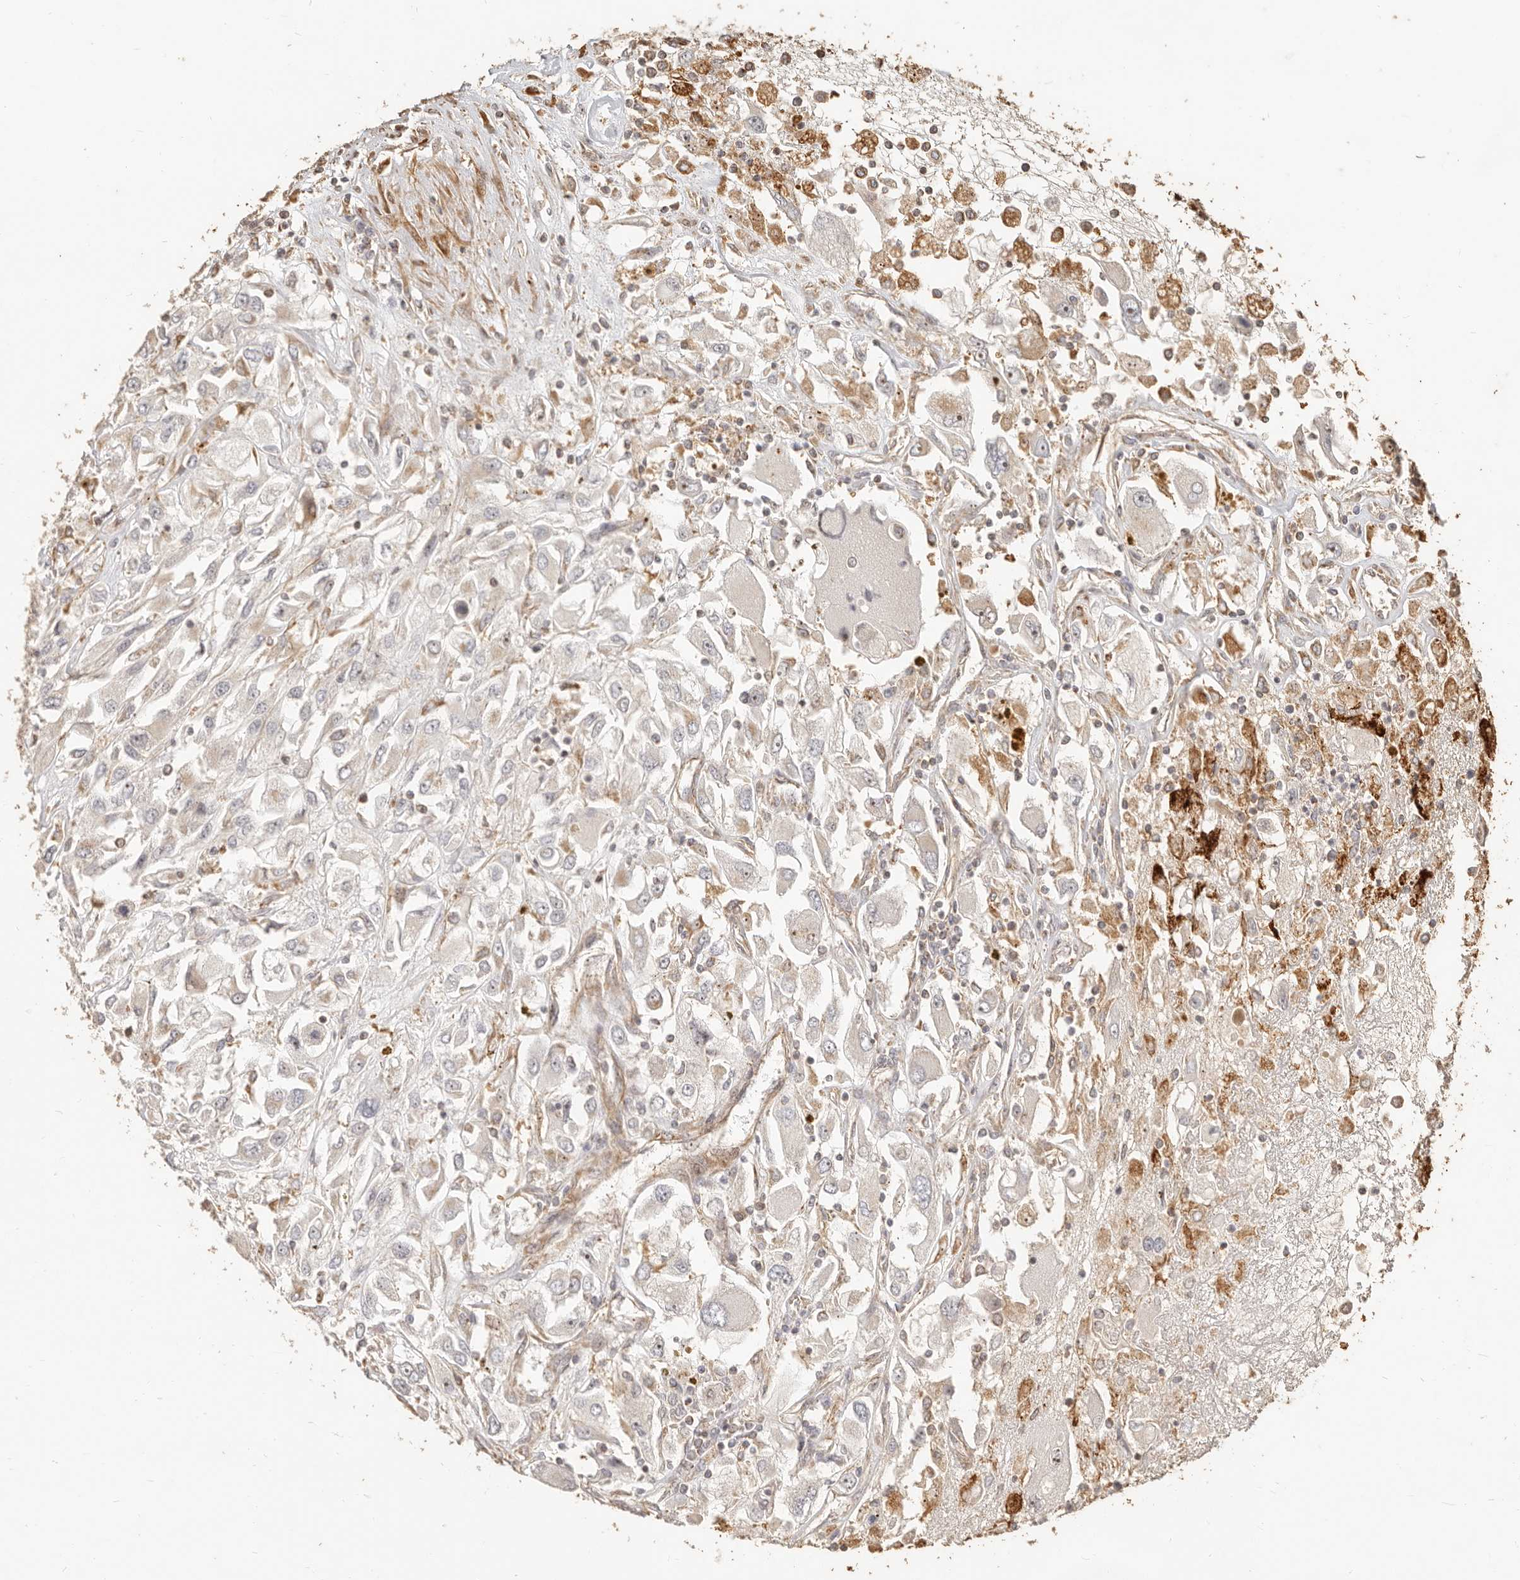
{"staining": {"intensity": "negative", "quantity": "none", "location": "none"}, "tissue": "renal cancer", "cell_type": "Tumor cells", "image_type": "cancer", "snomed": [{"axis": "morphology", "description": "Adenocarcinoma, NOS"}, {"axis": "topography", "description": "Kidney"}], "caption": "Immunohistochemistry histopathology image of renal adenocarcinoma stained for a protein (brown), which reveals no positivity in tumor cells.", "gene": "PTPN22", "patient": {"sex": "female", "age": 52}}